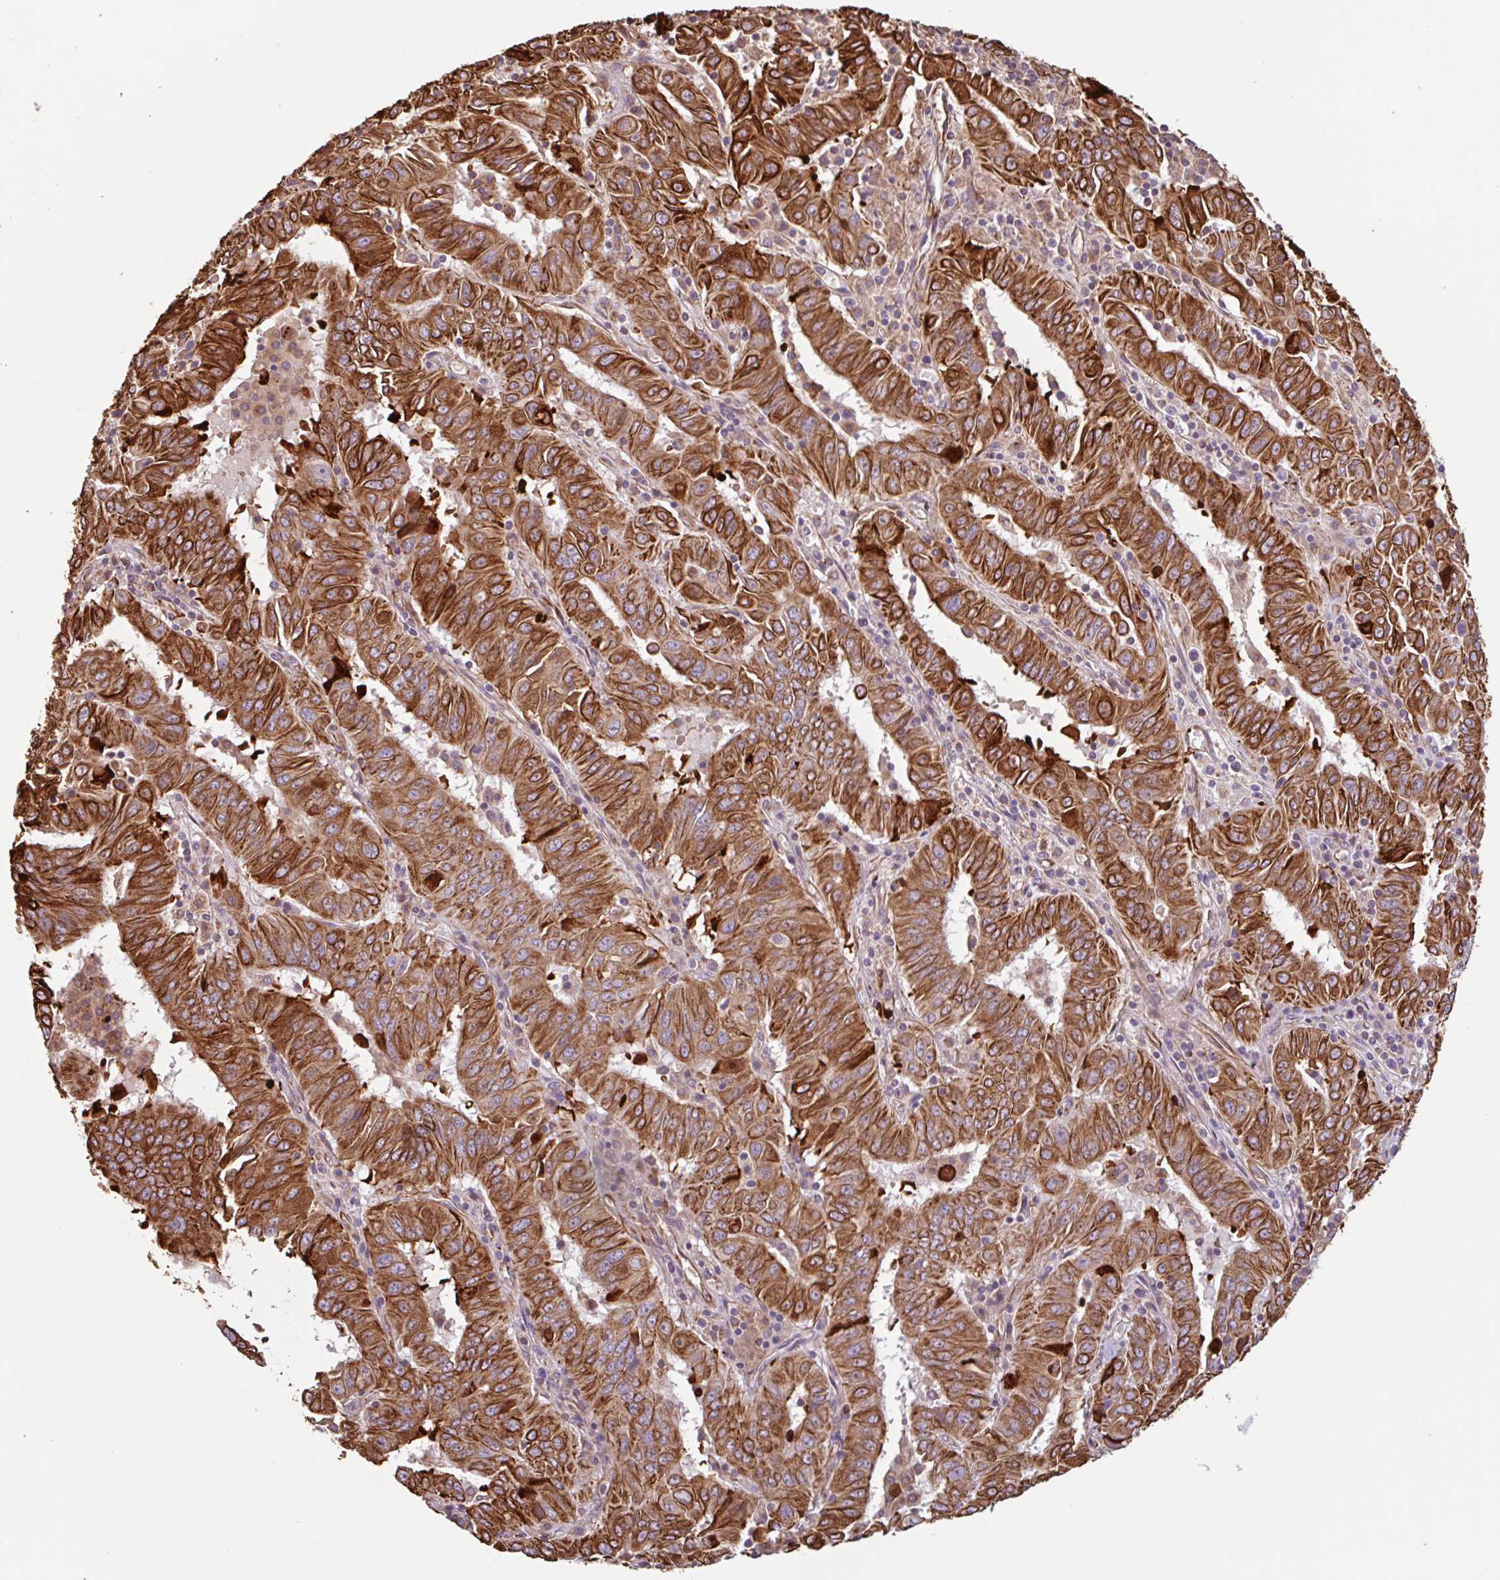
{"staining": {"intensity": "strong", "quantity": ">75%", "location": "cytoplasmic/membranous"}, "tissue": "pancreatic cancer", "cell_type": "Tumor cells", "image_type": "cancer", "snomed": [{"axis": "morphology", "description": "Adenocarcinoma, NOS"}, {"axis": "topography", "description": "Pancreas"}], "caption": "A histopathology image of human pancreatic cancer stained for a protein demonstrates strong cytoplasmic/membranous brown staining in tumor cells. (DAB = brown stain, brightfield microscopy at high magnification).", "gene": "ZNF790", "patient": {"sex": "male", "age": 63}}